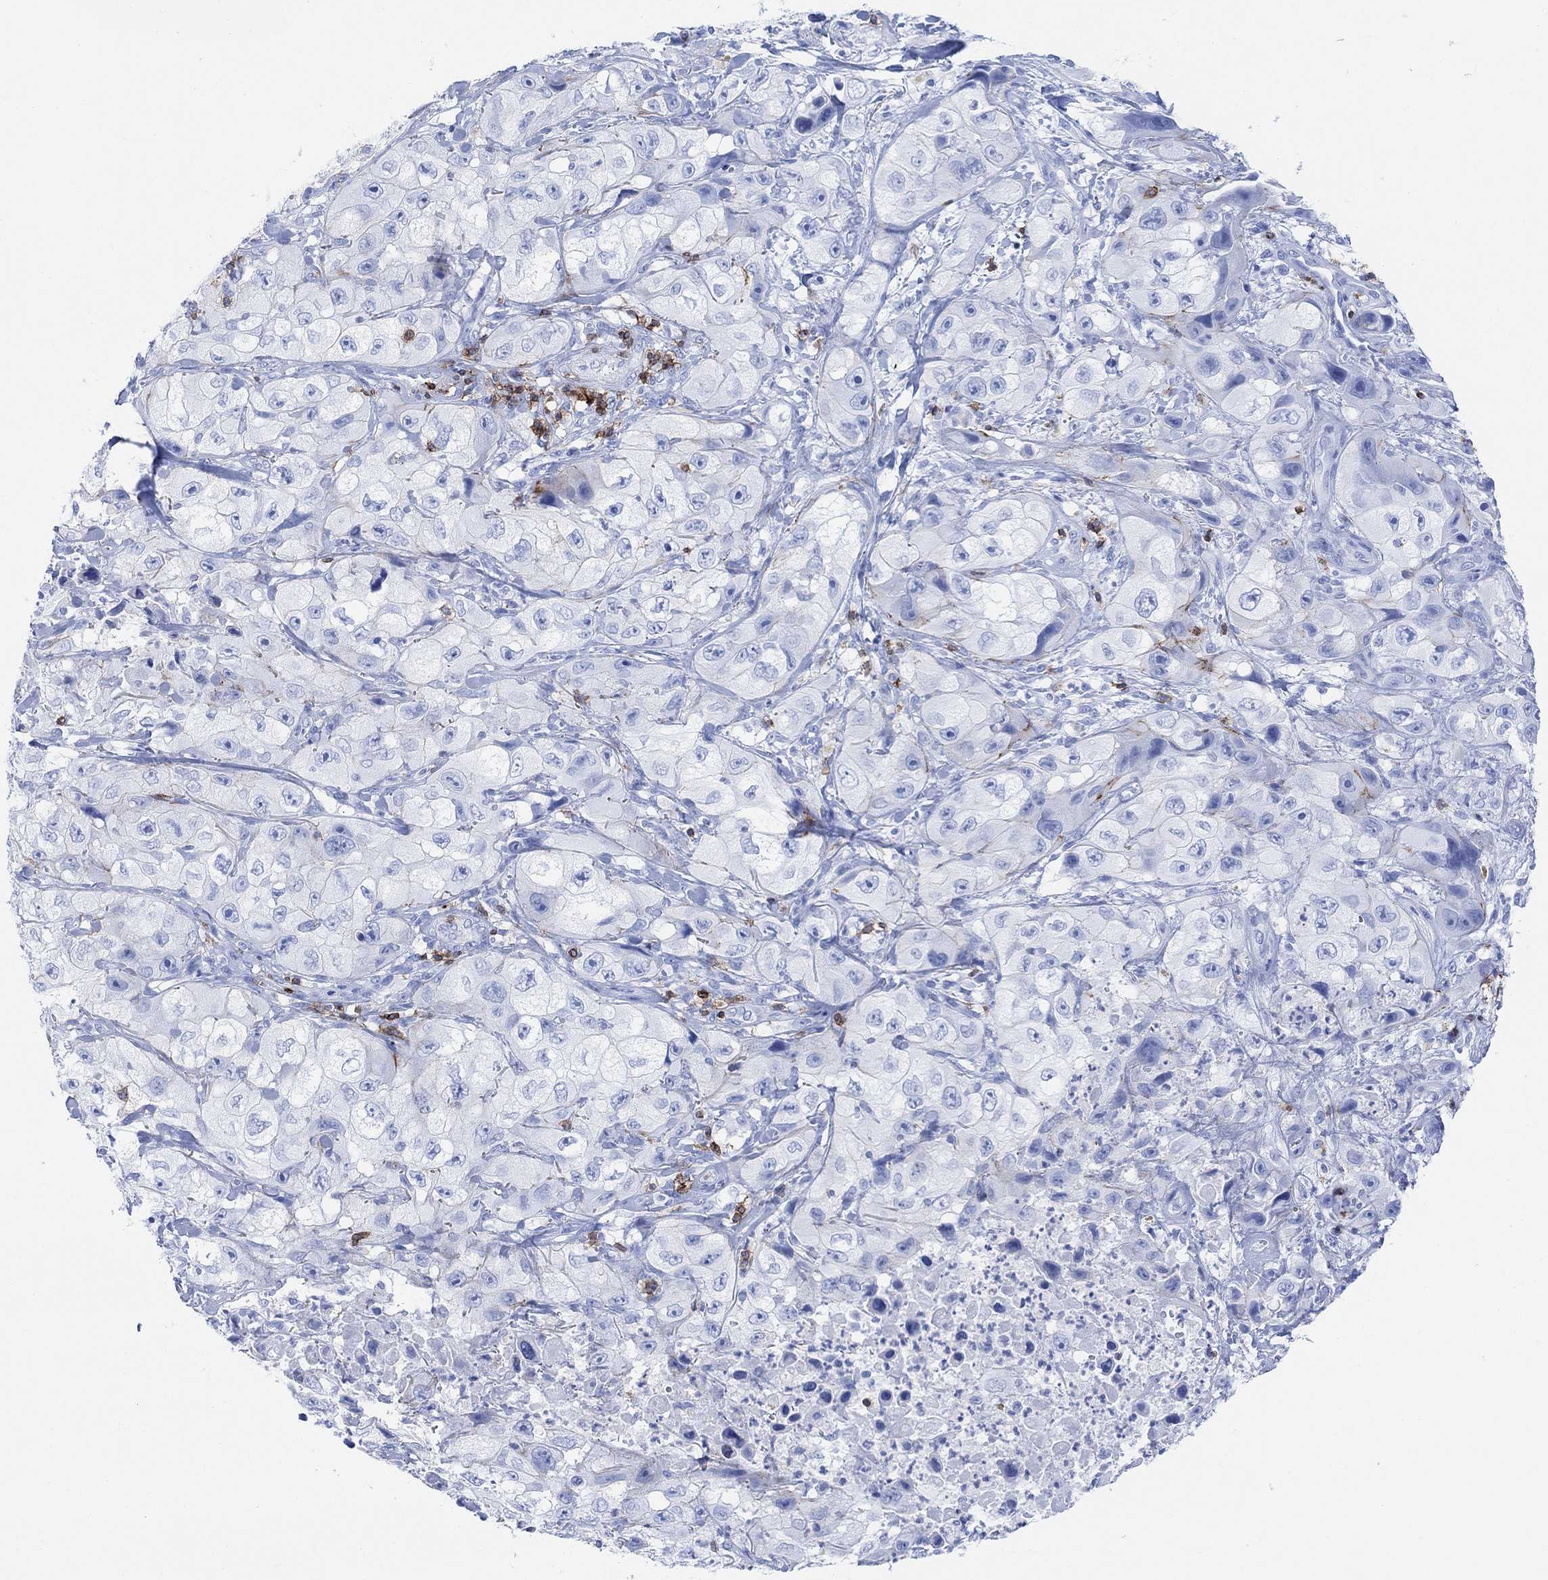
{"staining": {"intensity": "negative", "quantity": "none", "location": "none"}, "tissue": "skin cancer", "cell_type": "Tumor cells", "image_type": "cancer", "snomed": [{"axis": "morphology", "description": "Squamous cell carcinoma, NOS"}, {"axis": "topography", "description": "Skin"}, {"axis": "topography", "description": "Subcutis"}], "caption": "Protein analysis of squamous cell carcinoma (skin) demonstrates no significant staining in tumor cells. The staining is performed using DAB (3,3'-diaminobenzidine) brown chromogen with nuclei counter-stained in using hematoxylin.", "gene": "GPR65", "patient": {"sex": "male", "age": 73}}